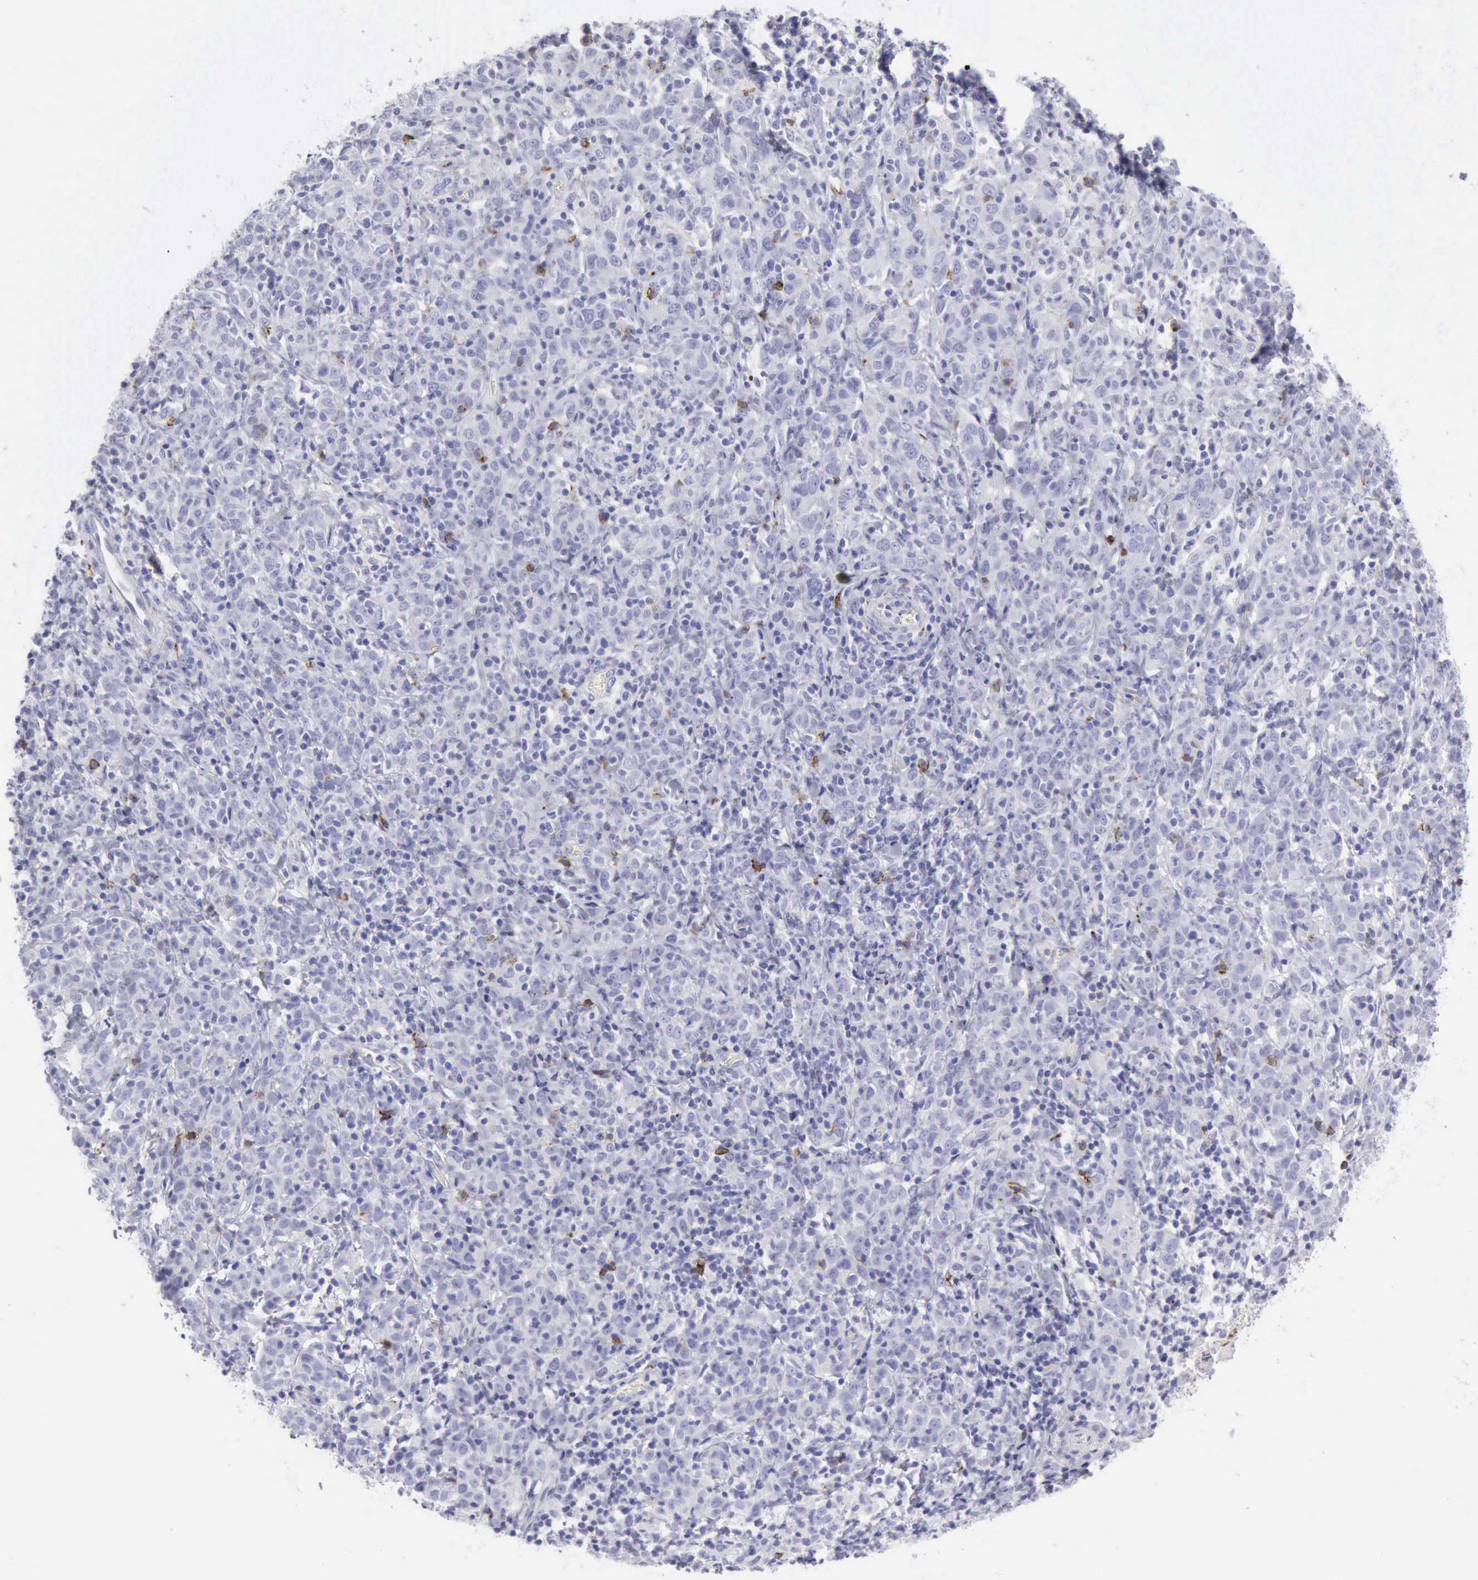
{"staining": {"intensity": "negative", "quantity": "none", "location": "none"}, "tissue": "cervical cancer", "cell_type": "Tumor cells", "image_type": "cancer", "snomed": [{"axis": "morphology", "description": "Normal tissue, NOS"}, {"axis": "morphology", "description": "Squamous cell carcinoma, NOS"}, {"axis": "topography", "description": "Cervix"}], "caption": "Immunohistochemistry of cervical cancer demonstrates no positivity in tumor cells. (Brightfield microscopy of DAB immunohistochemistry at high magnification).", "gene": "NCAM1", "patient": {"sex": "female", "age": 67}}